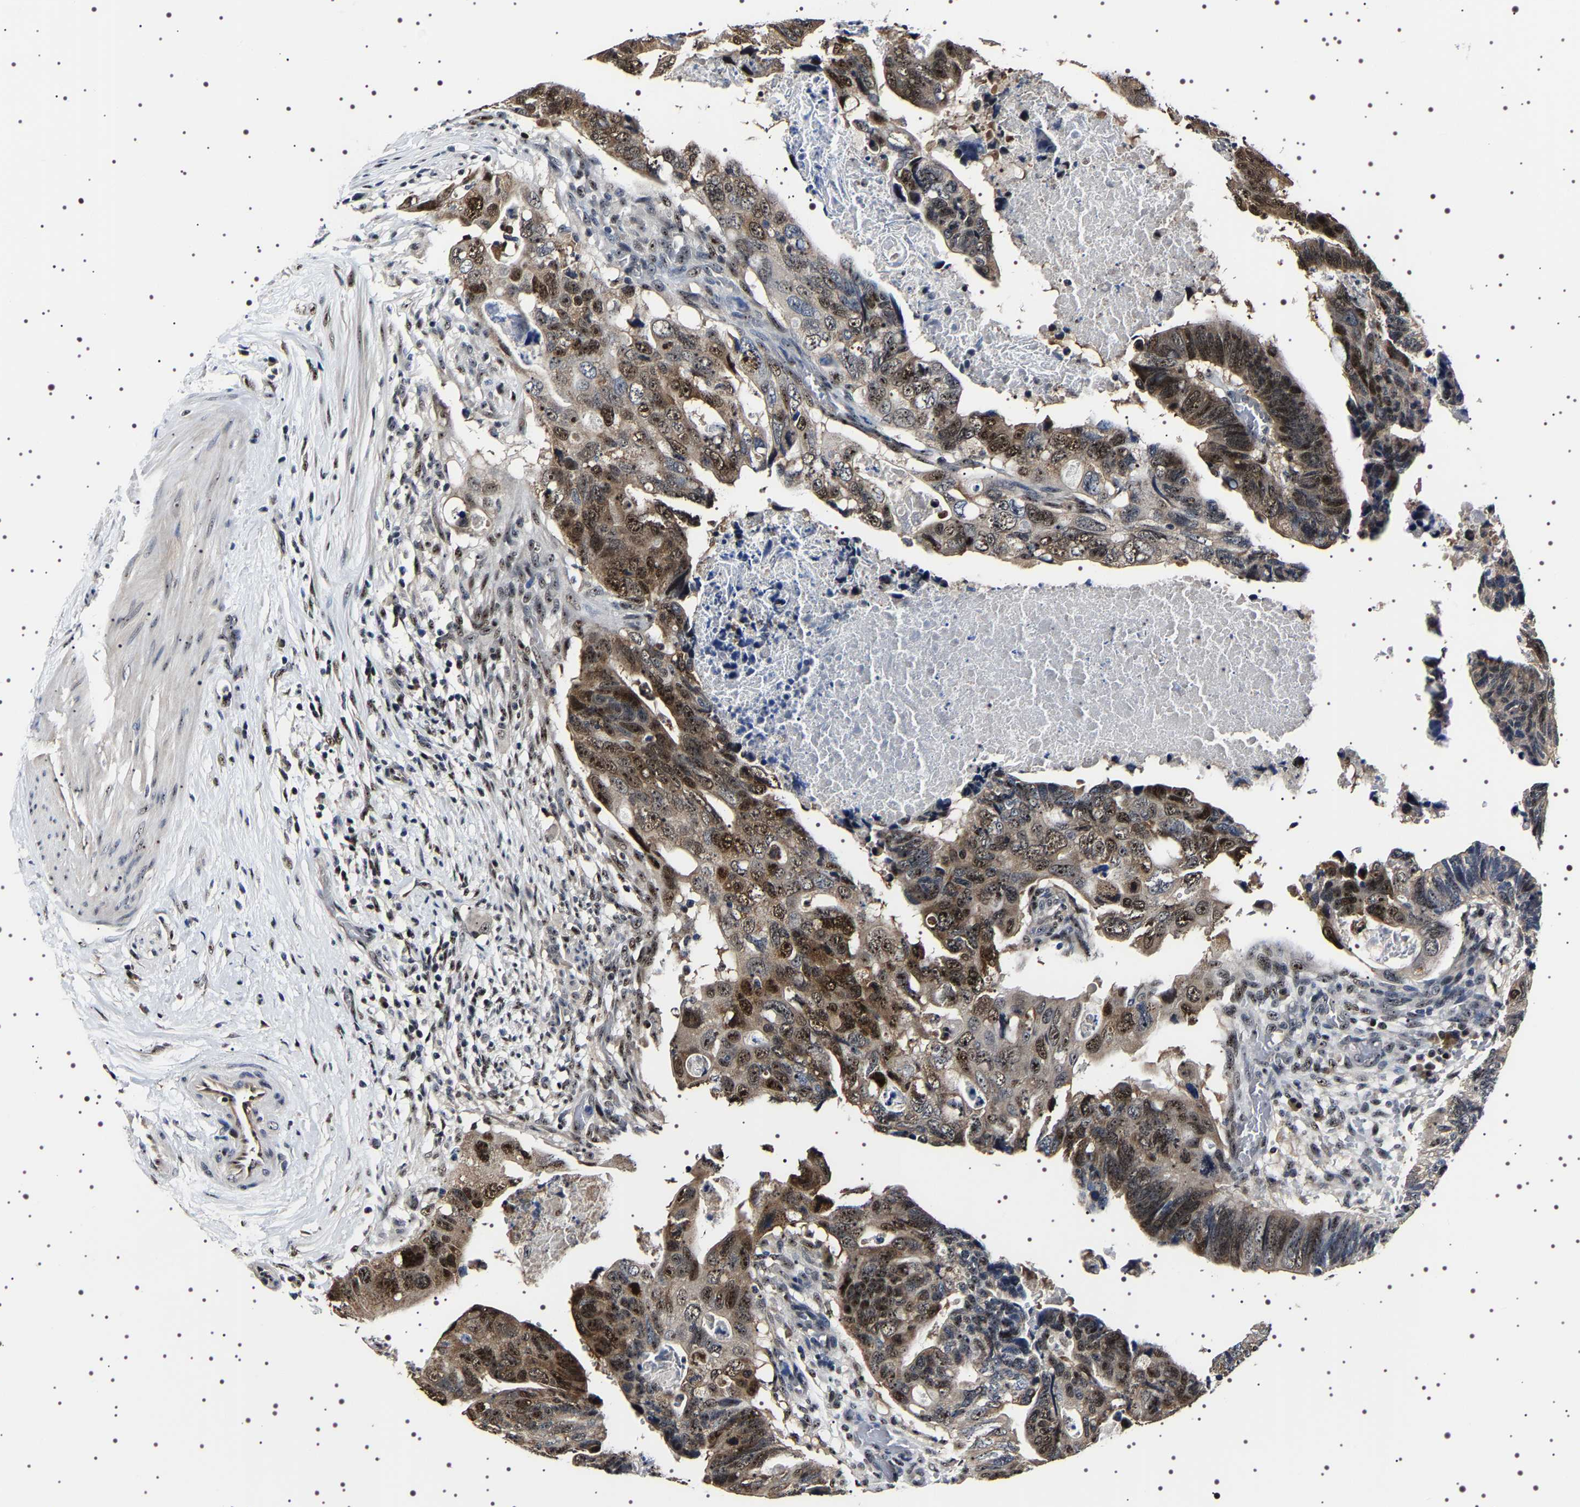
{"staining": {"intensity": "strong", "quantity": "25%-75%", "location": "cytoplasmic/membranous,nuclear"}, "tissue": "colorectal cancer", "cell_type": "Tumor cells", "image_type": "cancer", "snomed": [{"axis": "morphology", "description": "Adenocarcinoma, NOS"}, {"axis": "topography", "description": "Rectum"}], "caption": "Strong cytoplasmic/membranous and nuclear staining is appreciated in approximately 25%-75% of tumor cells in colorectal cancer (adenocarcinoma). (brown staining indicates protein expression, while blue staining denotes nuclei).", "gene": "GNL3", "patient": {"sex": "male", "age": 53}}